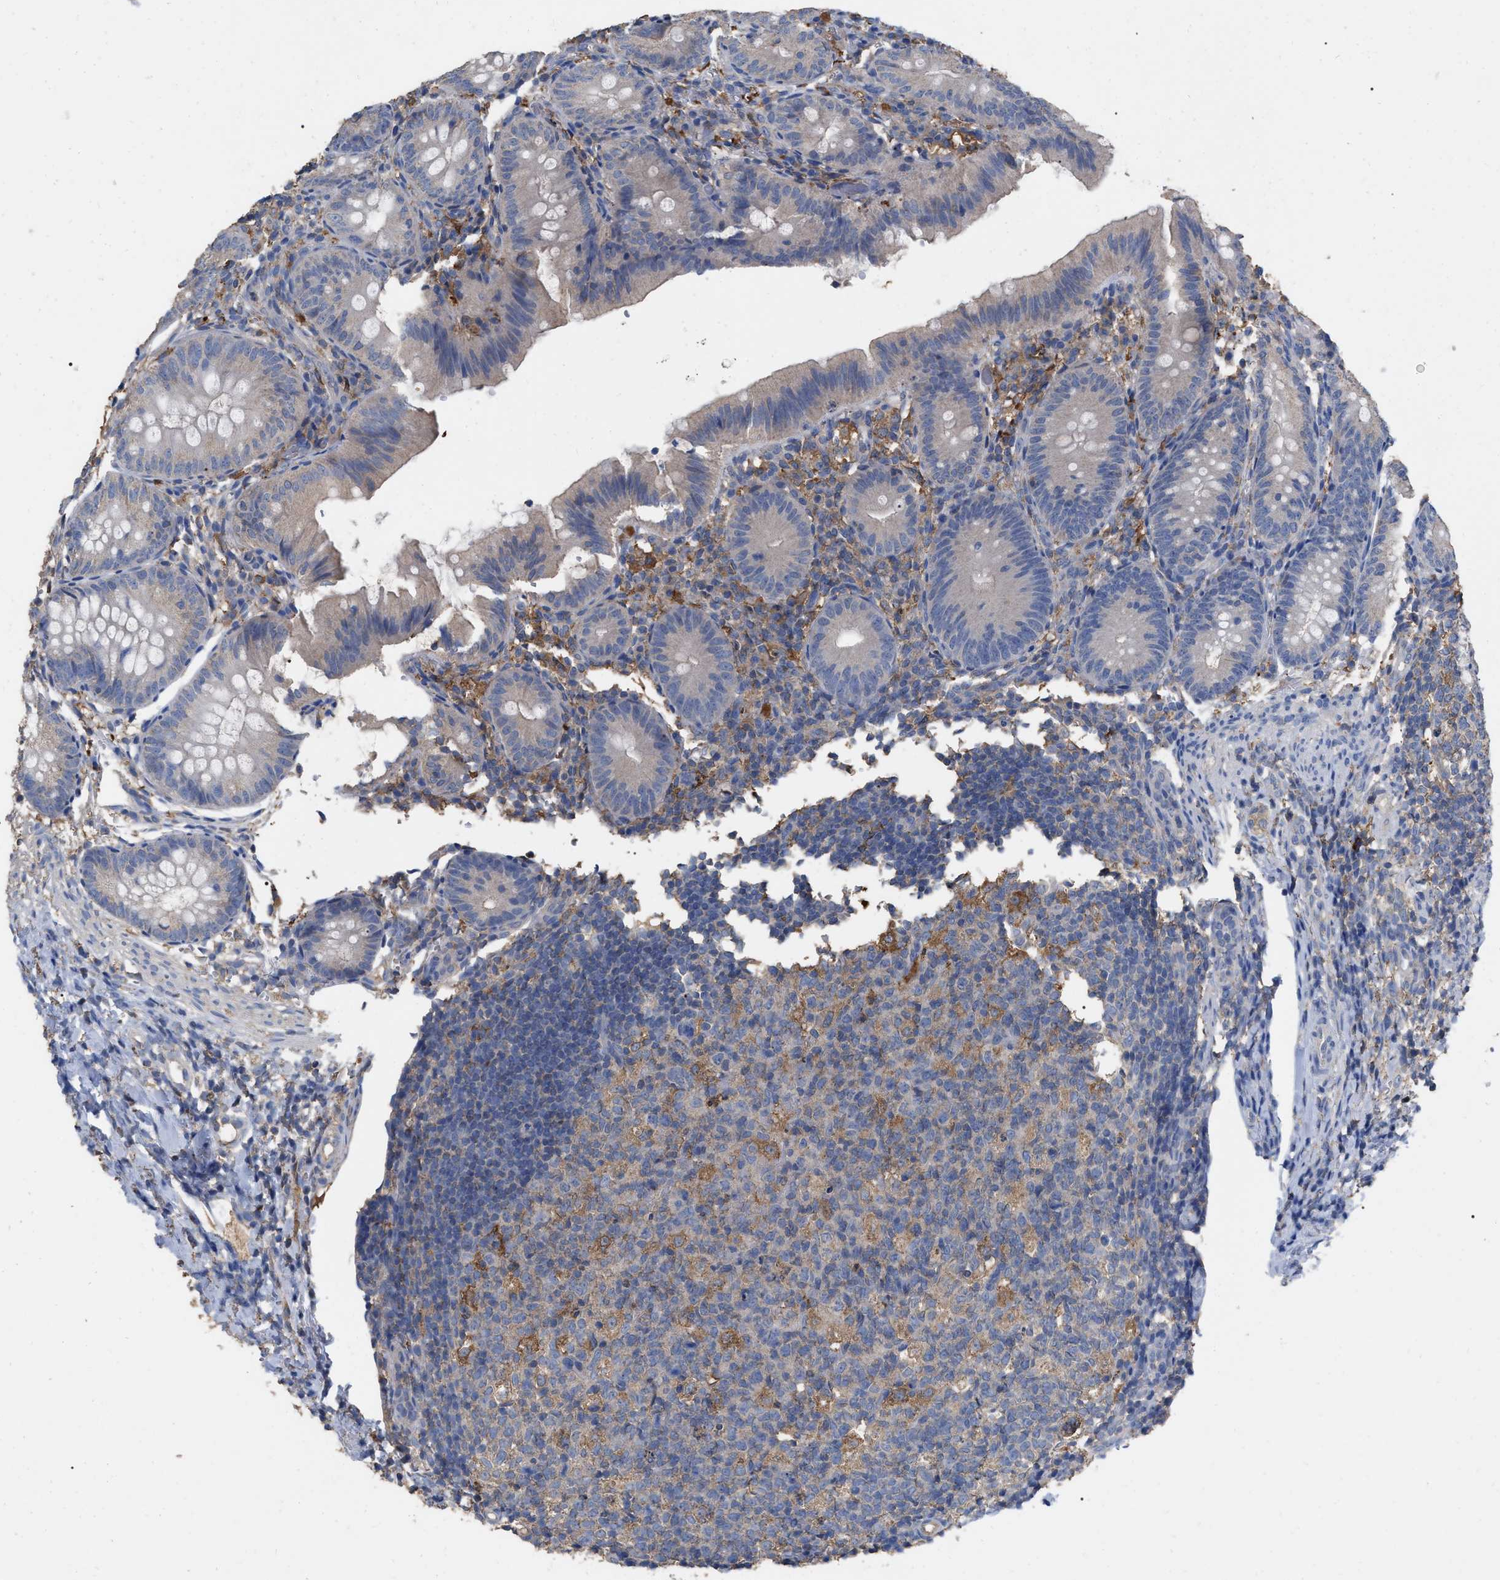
{"staining": {"intensity": "negative", "quantity": "none", "location": "none"}, "tissue": "appendix", "cell_type": "Glandular cells", "image_type": "normal", "snomed": [{"axis": "morphology", "description": "Normal tissue, NOS"}, {"axis": "topography", "description": "Appendix"}], "caption": "DAB immunohistochemical staining of benign appendix displays no significant expression in glandular cells.", "gene": "GPR179", "patient": {"sex": "male", "age": 1}}